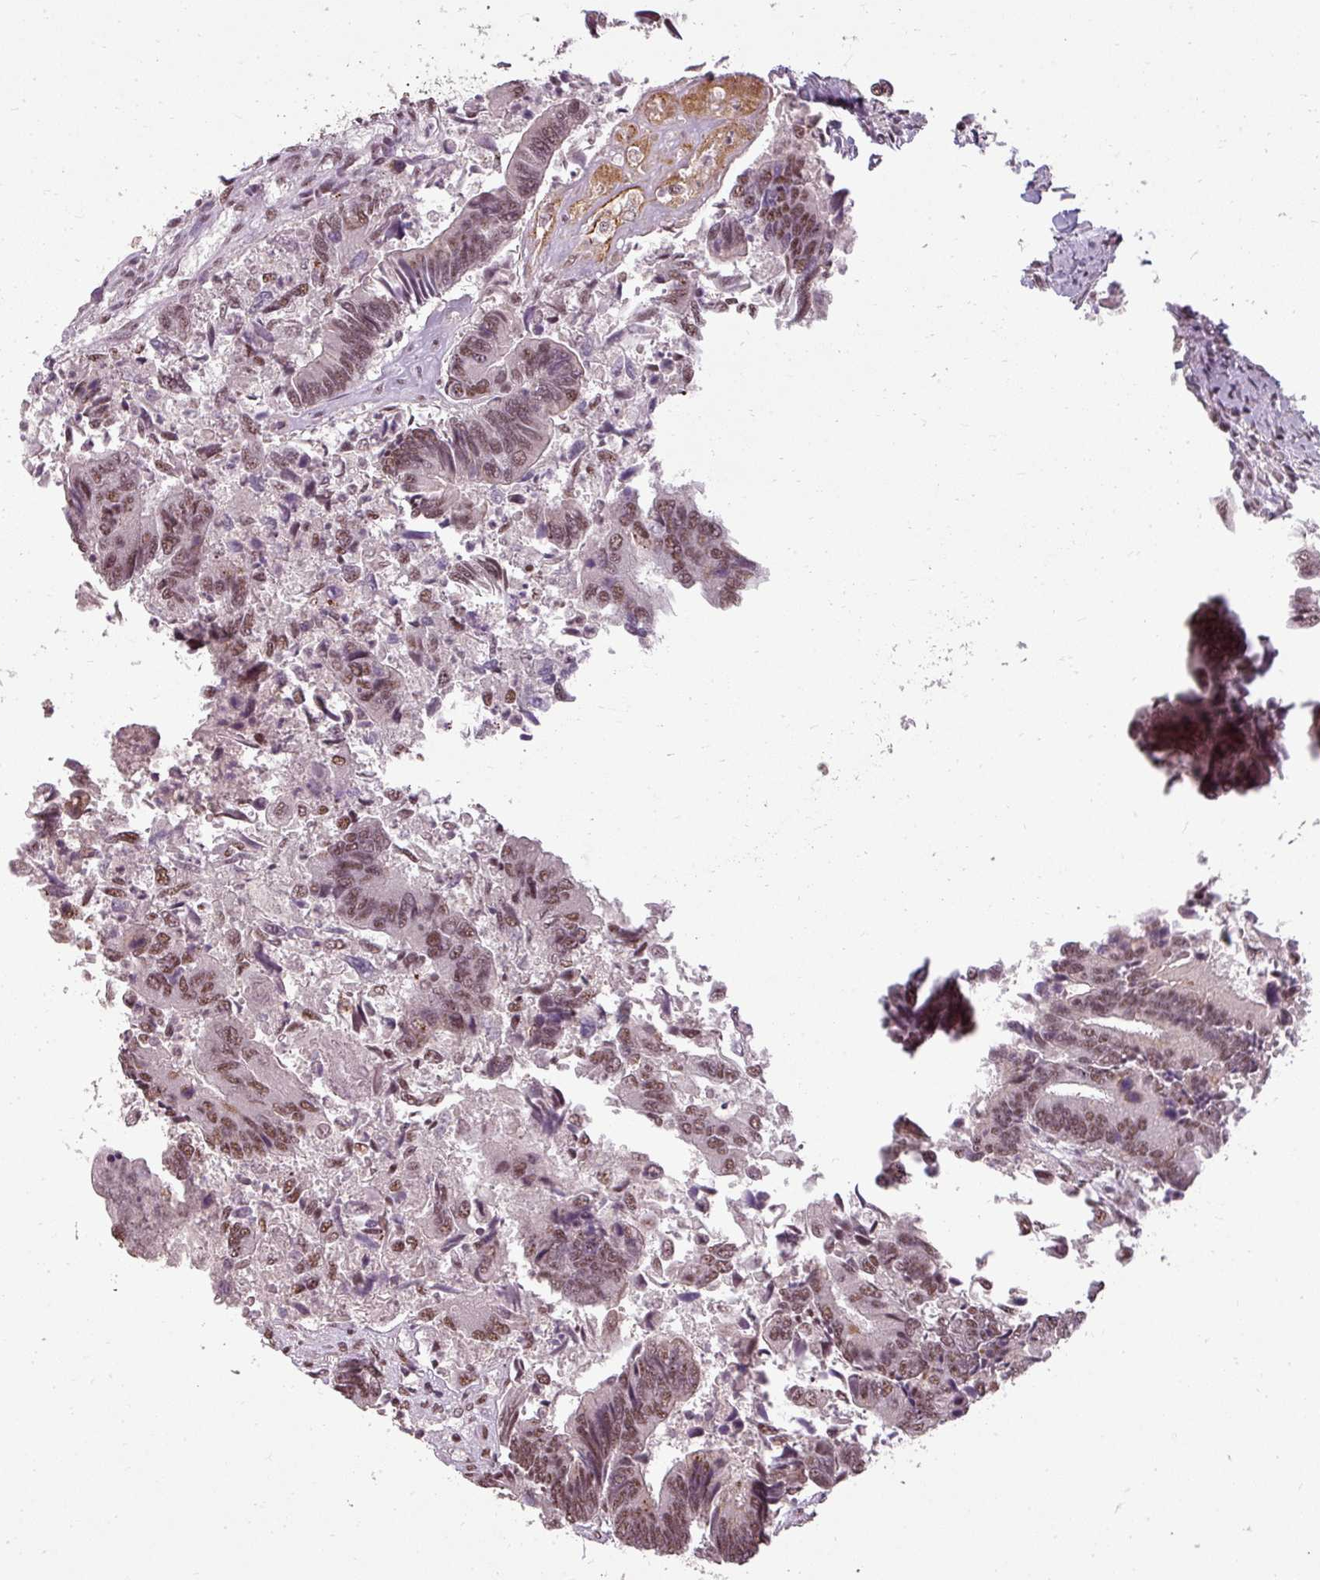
{"staining": {"intensity": "moderate", "quantity": ">75%", "location": "nuclear"}, "tissue": "colorectal cancer", "cell_type": "Tumor cells", "image_type": "cancer", "snomed": [{"axis": "morphology", "description": "Adenocarcinoma, NOS"}, {"axis": "topography", "description": "Colon"}], "caption": "A brown stain highlights moderate nuclear staining of a protein in human colorectal cancer tumor cells.", "gene": "BCAS3", "patient": {"sex": "female", "age": 67}}